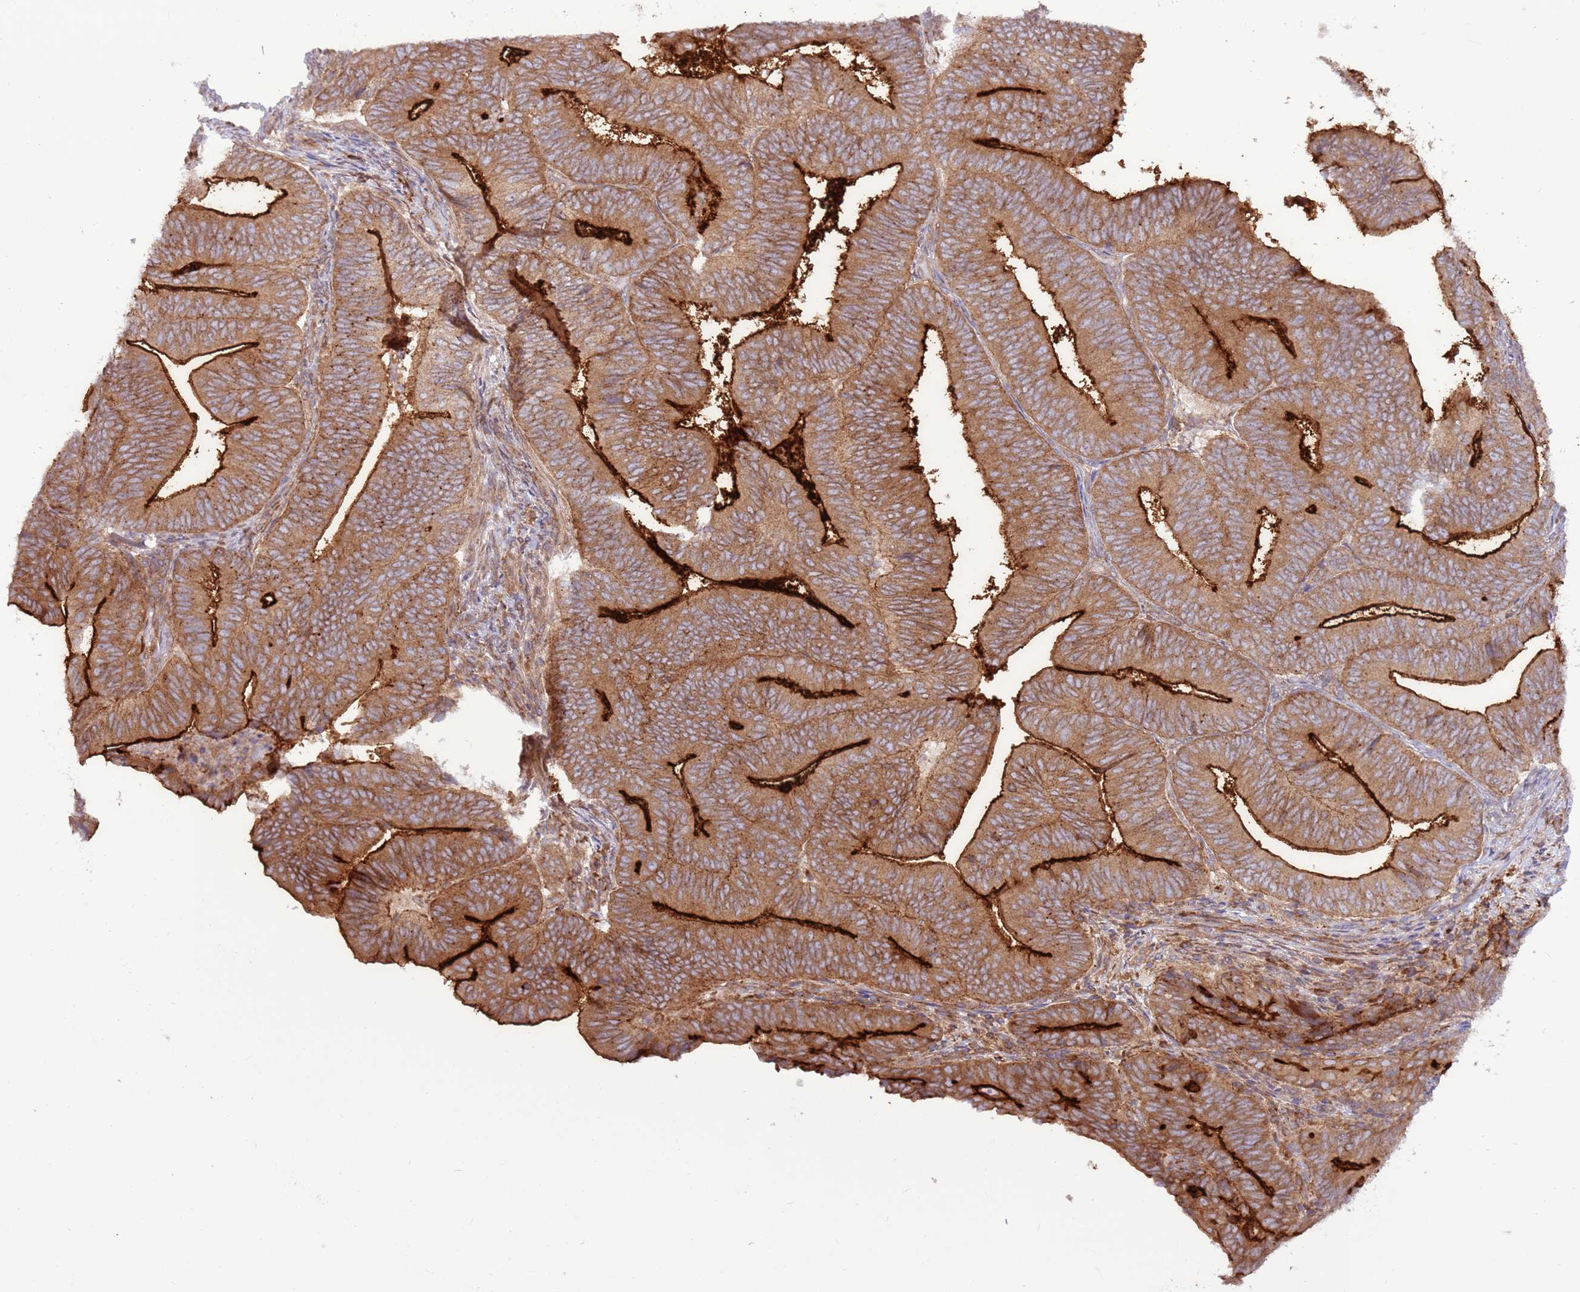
{"staining": {"intensity": "strong", "quantity": ">75%", "location": "cytoplasmic/membranous"}, "tissue": "endometrial cancer", "cell_type": "Tumor cells", "image_type": "cancer", "snomed": [{"axis": "morphology", "description": "Adenocarcinoma, NOS"}, {"axis": "topography", "description": "Endometrium"}], "caption": "Endometrial adenocarcinoma stained with DAB IHC reveals high levels of strong cytoplasmic/membranous staining in approximately >75% of tumor cells.", "gene": "DDX19B", "patient": {"sex": "female", "age": 70}}